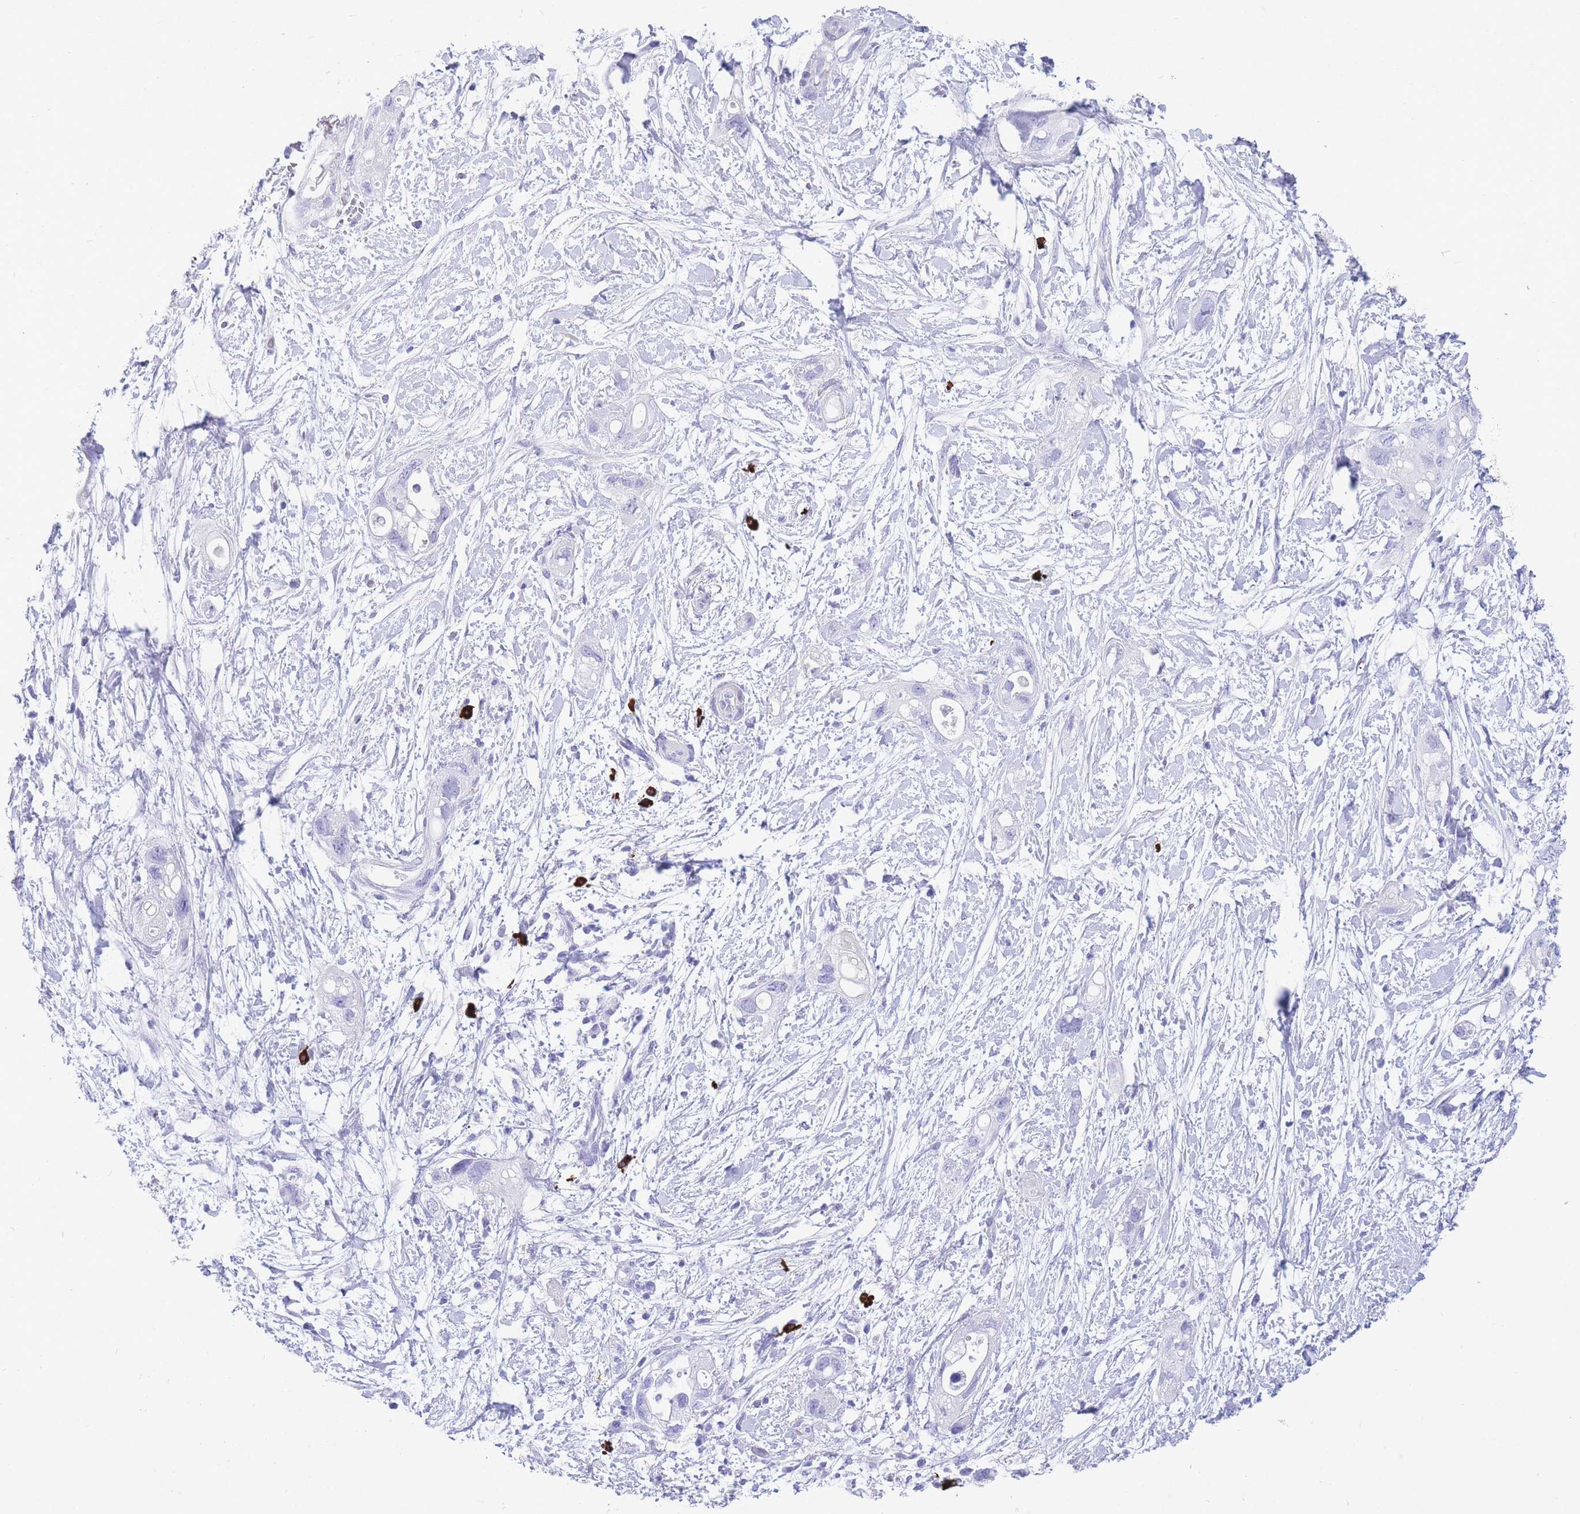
{"staining": {"intensity": "negative", "quantity": "none", "location": "none"}, "tissue": "pancreatic cancer", "cell_type": "Tumor cells", "image_type": "cancer", "snomed": [{"axis": "morphology", "description": "Adenocarcinoma, NOS"}, {"axis": "topography", "description": "Pancreas"}], "caption": "Image shows no significant protein expression in tumor cells of pancreatic adenocarcinoma.", "gene": "ZFP62", "patient": {"sex": "female", "age": 72}}